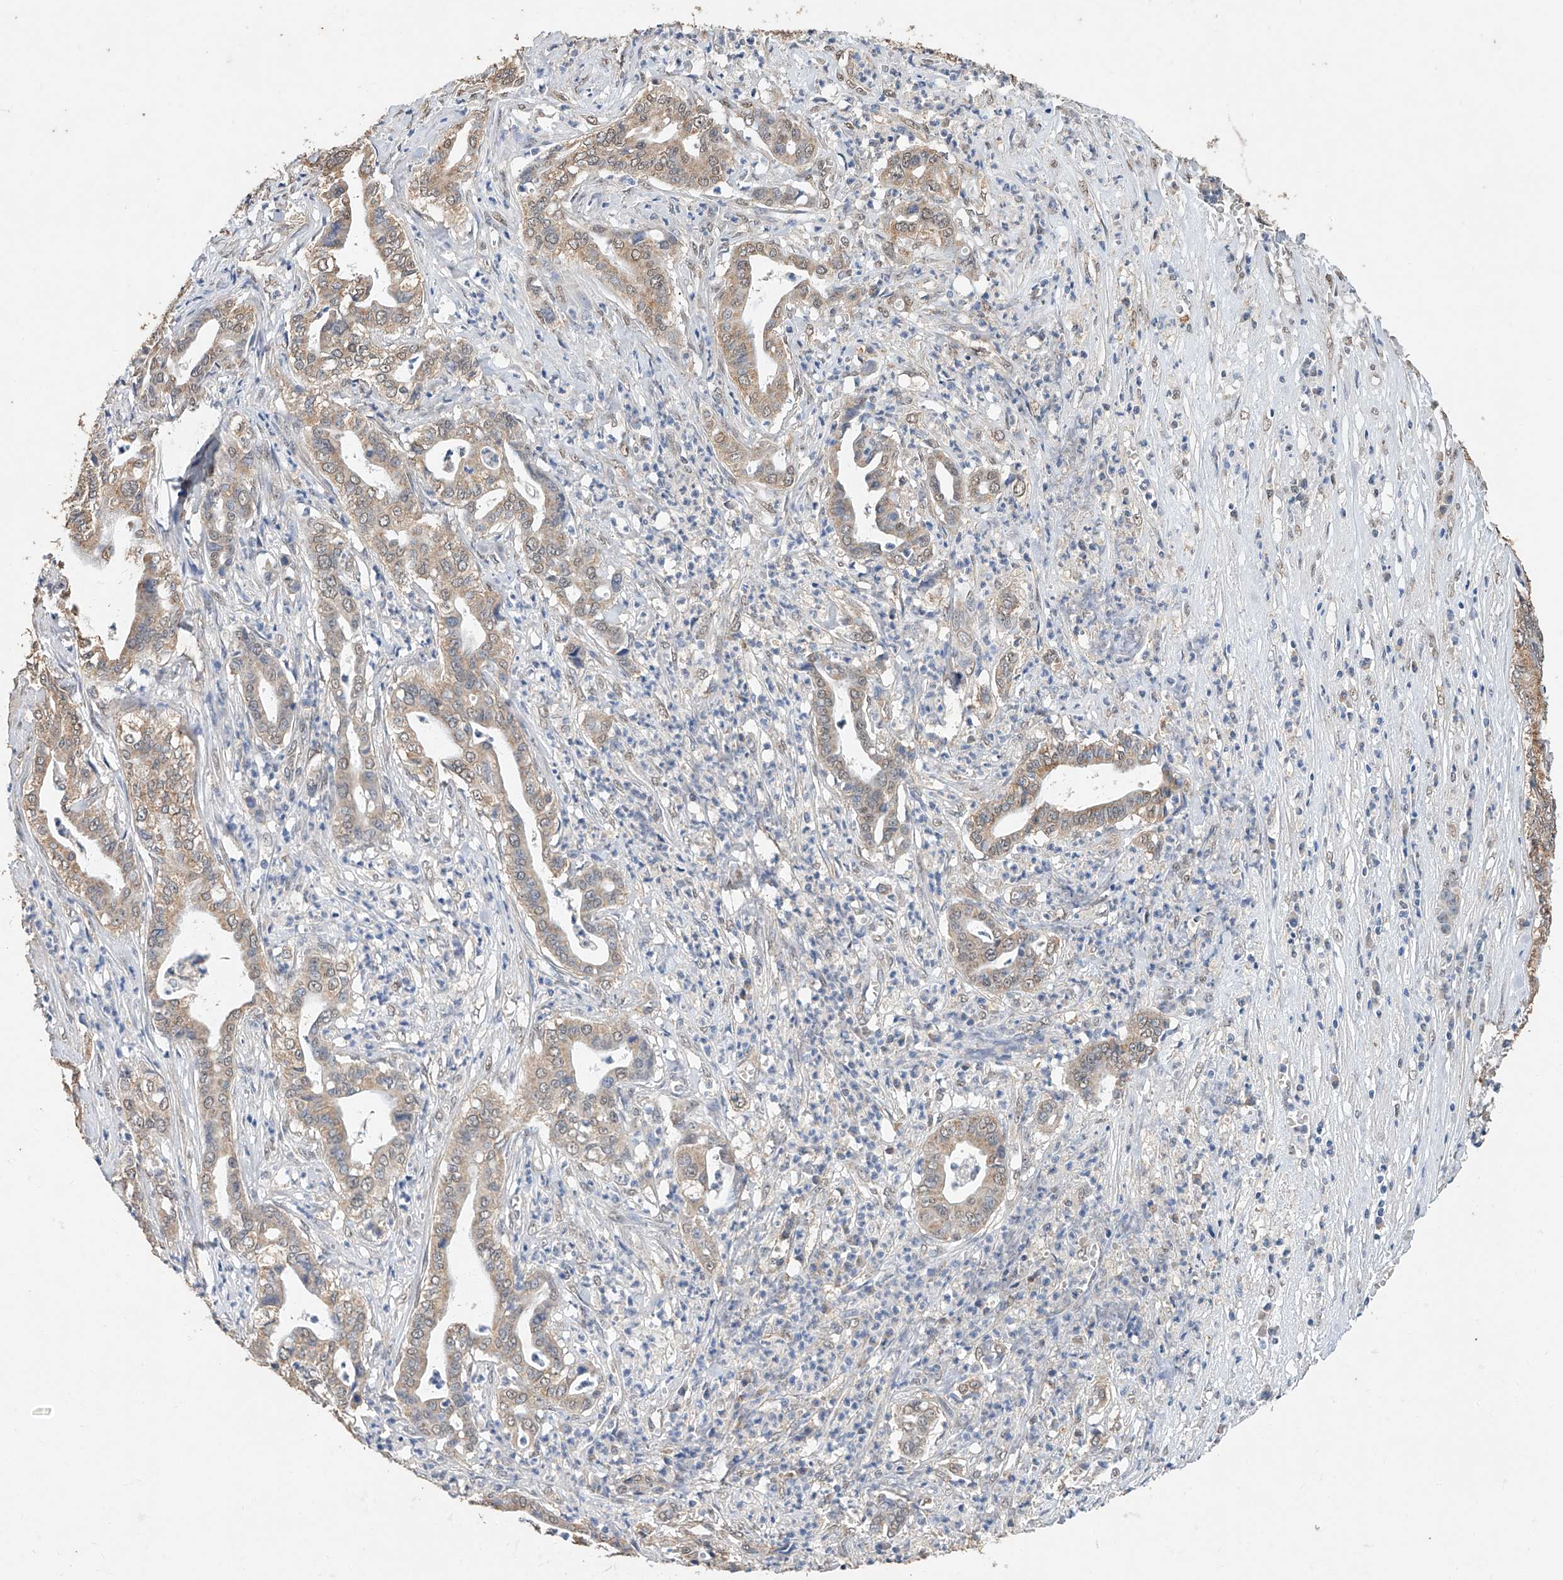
{"staining": {"intensity": "weak", "quantity": "25%-75%", "location": "cytoplasmic/membranous"}, "tissue": "liver cancer", "cell_type": "Tumor cells", "image_type": "cancer", "snomed": [{"axis": "morphology", "description": "Cholangiocarcinoma"}, {"axis": "topography", "description": "Liver"}], "caption": "Weak cytoplasmic/membranous expression for a protein is appreciated in about 25%-75% of tumor cells of liver cancer using IHC.", "gene": "CERS4", "patient": {"sex": "female", "age": 61}}